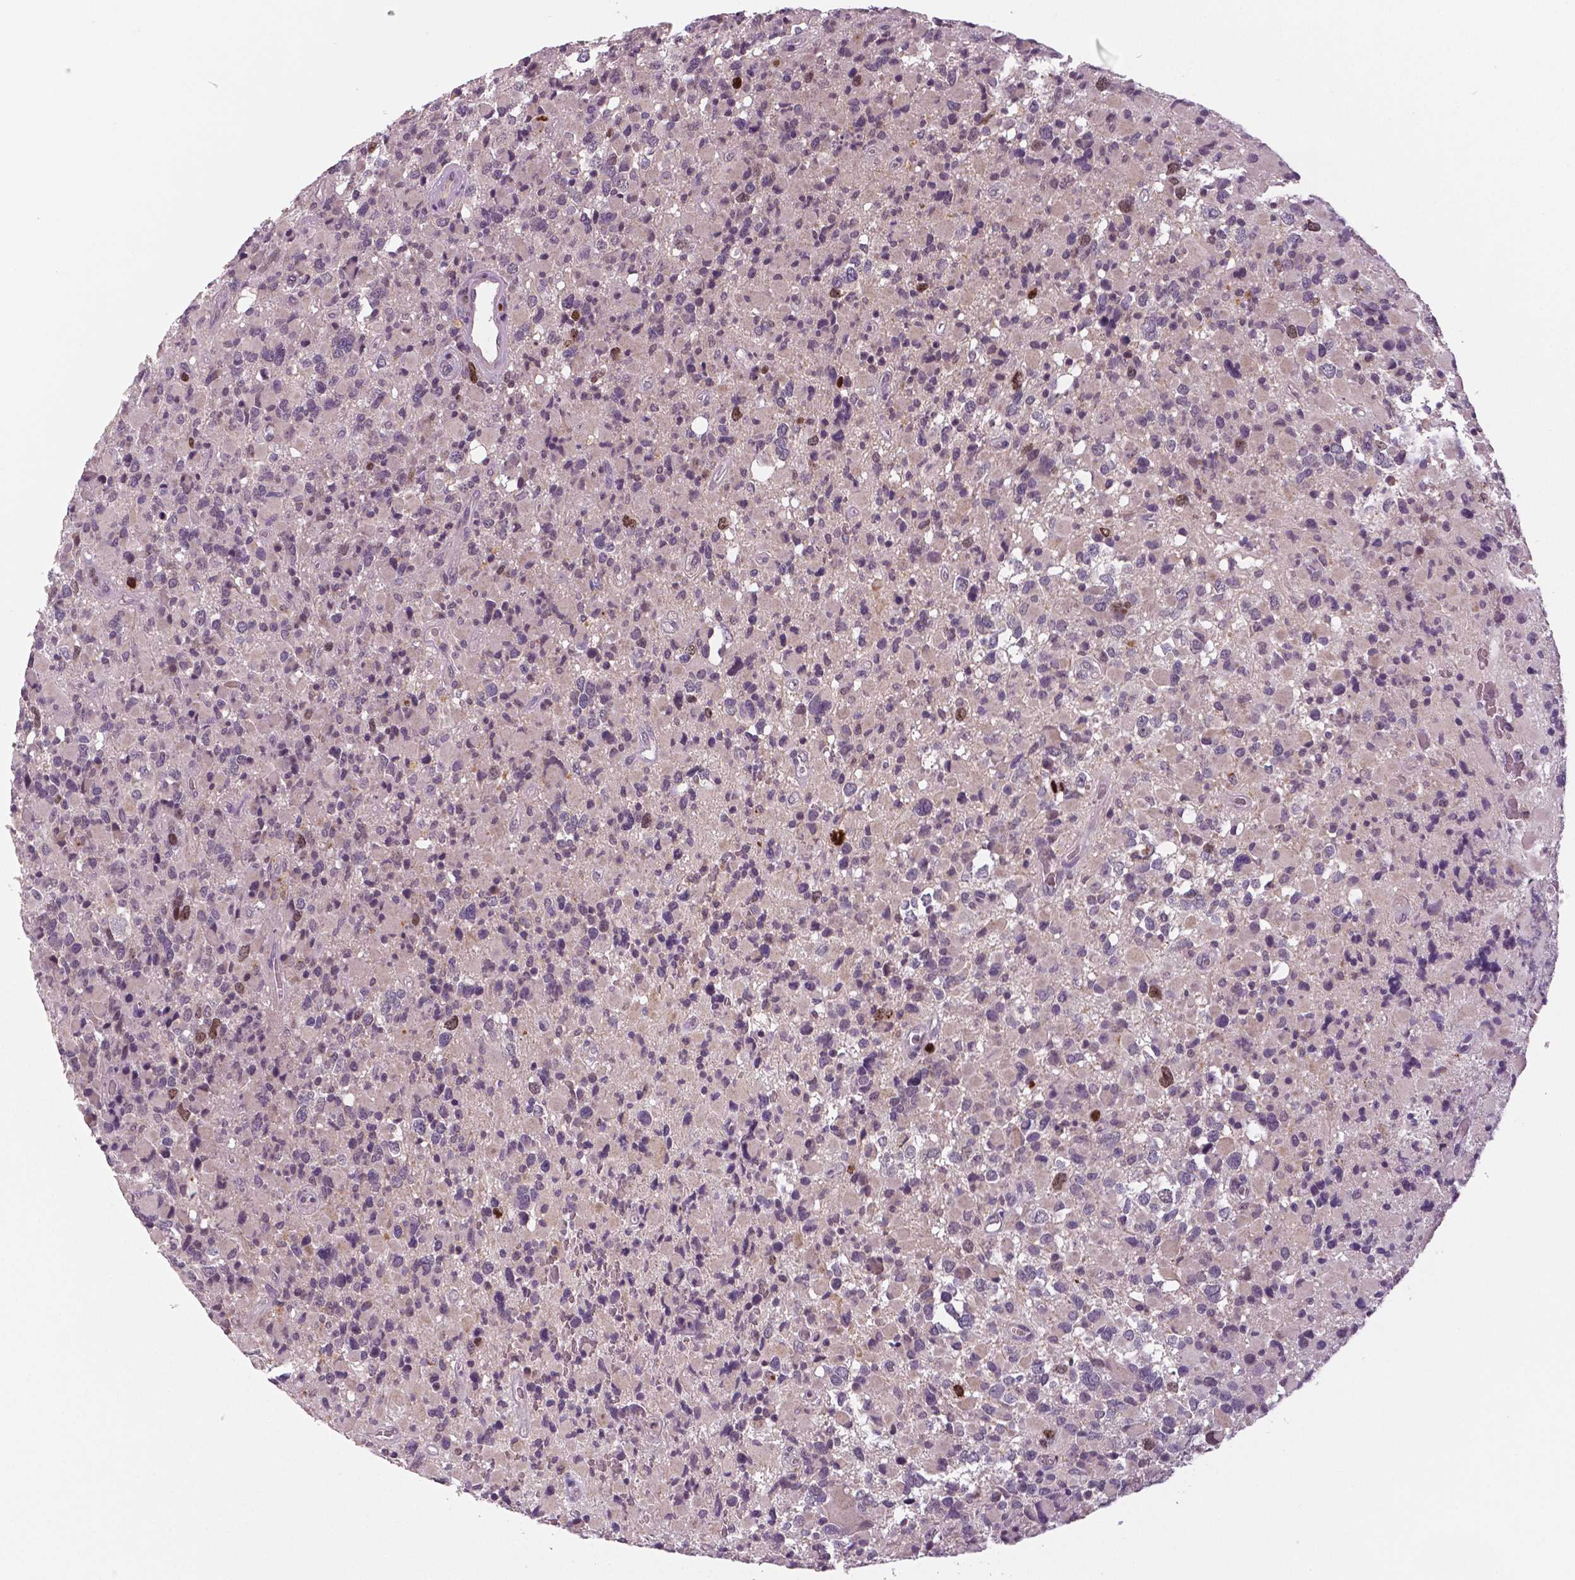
{"staining": {"intensity": "negative", "quantity": "none", "location": "none"}, "tissue": "glioma", "cell_type": "Tumor cells", "image_type": "cancer", "snomed": [{"axis": "morphology", "description": "Glioma, malignant, High grade"}, {"axis": "topography", "description": "Brain"}], "caption": "High magnification brightfield microscopy of glioma stained with DAB (brown) and counterstained with hematoxylin (blue): tumor cells show no significant expression.", "gene": "MKI67", "patient": {"sex": "female", "age": 40}}